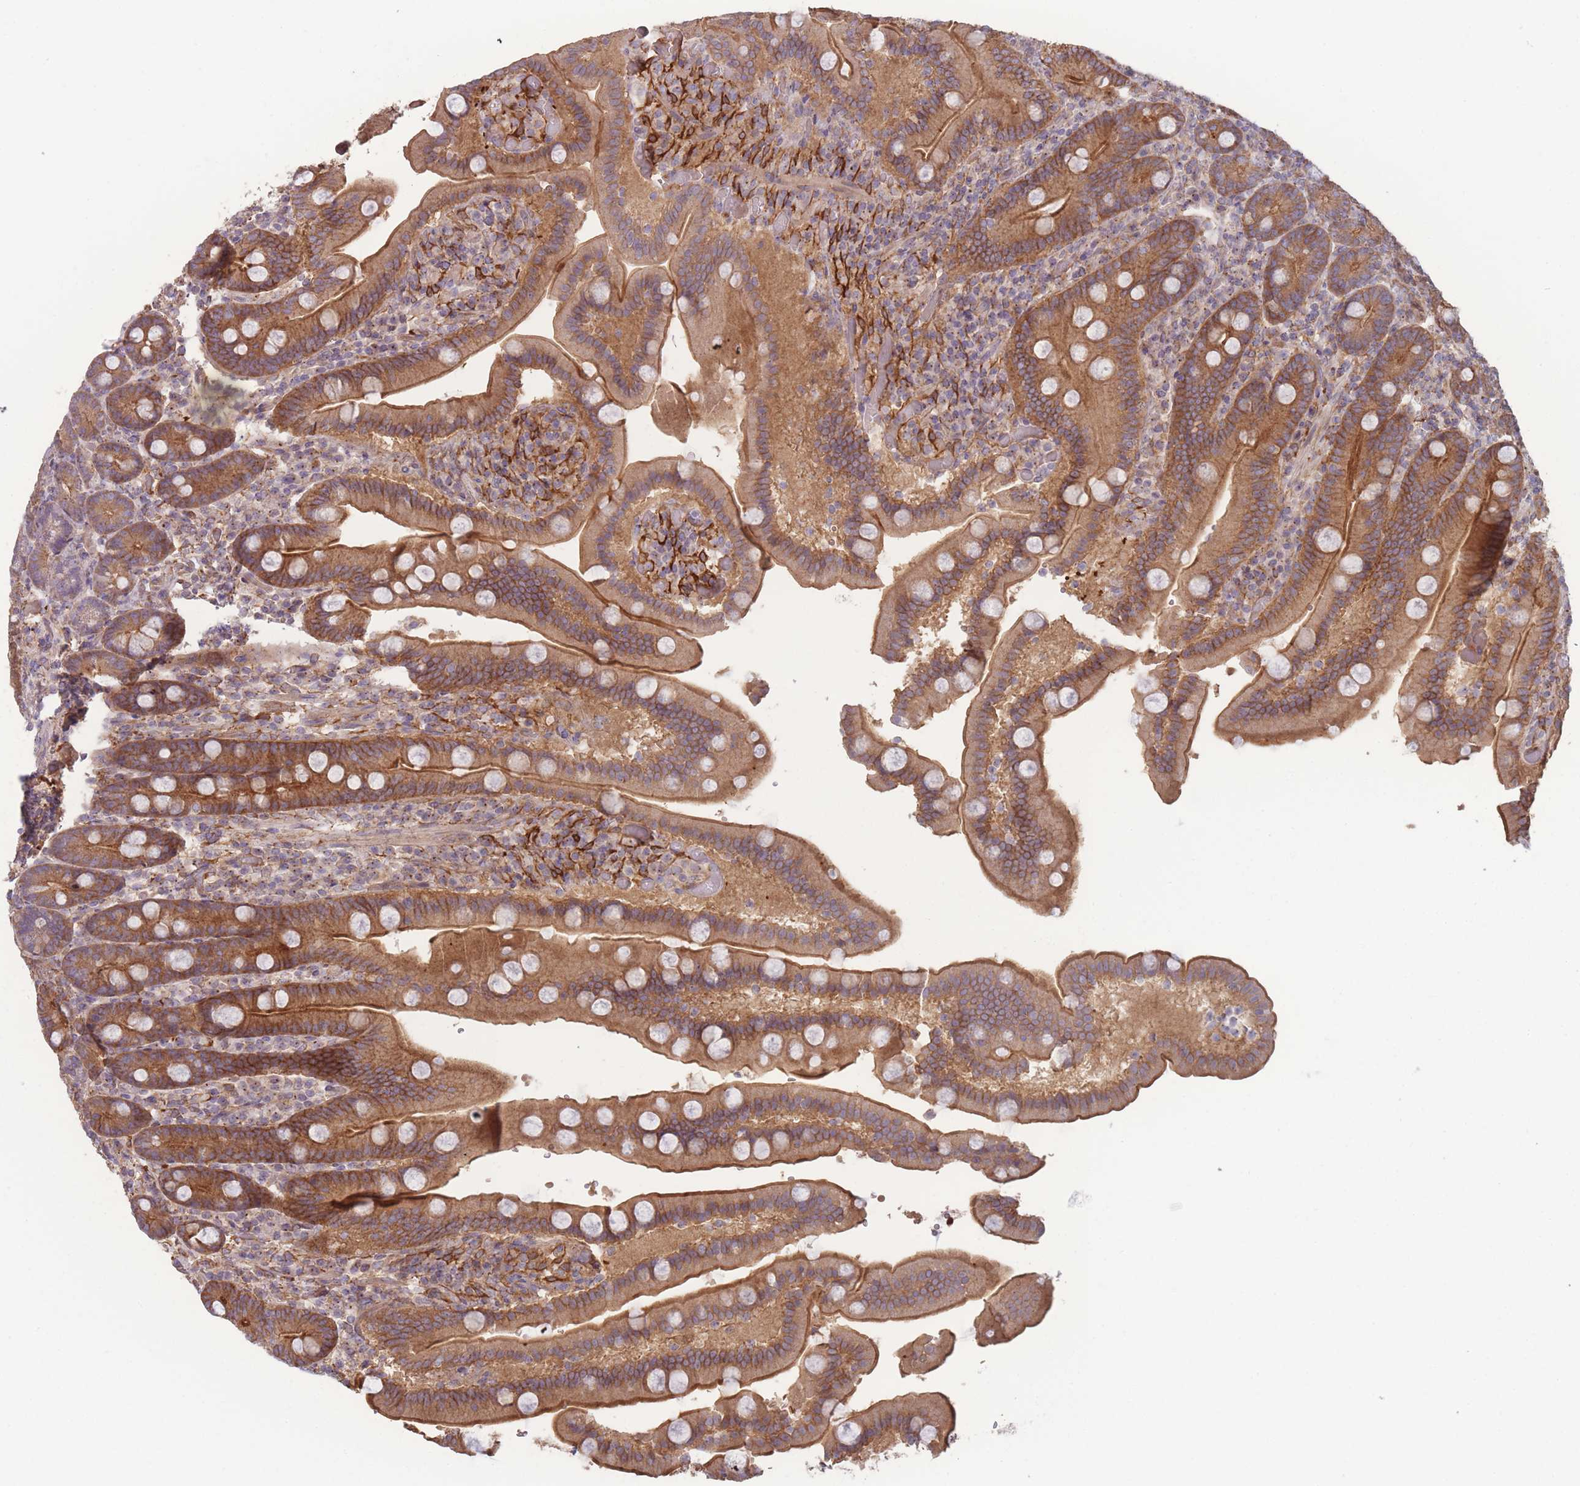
{"staining": {"intensity": "strong", "quantity": ">75%", "location": "cytoplasmic/membranous"}, "tissue": "duodenum", "cell_type": "Glandular cells", "image_type": "normal", "snomed": [{"axis": "morphology", "description": "Normal tissue, NOS"}, {"axis": "topography", "description": "Duodenum"}], "caption": "The immunohistochemical stain labels strong cytoplasmic/membranous staining in glandular cells of normal duodenum. (DAB = brown stain, brightfield microscopy at high magnification).", "gene": "STEAP3", "patient": {"sex": "female", "age": 62}}